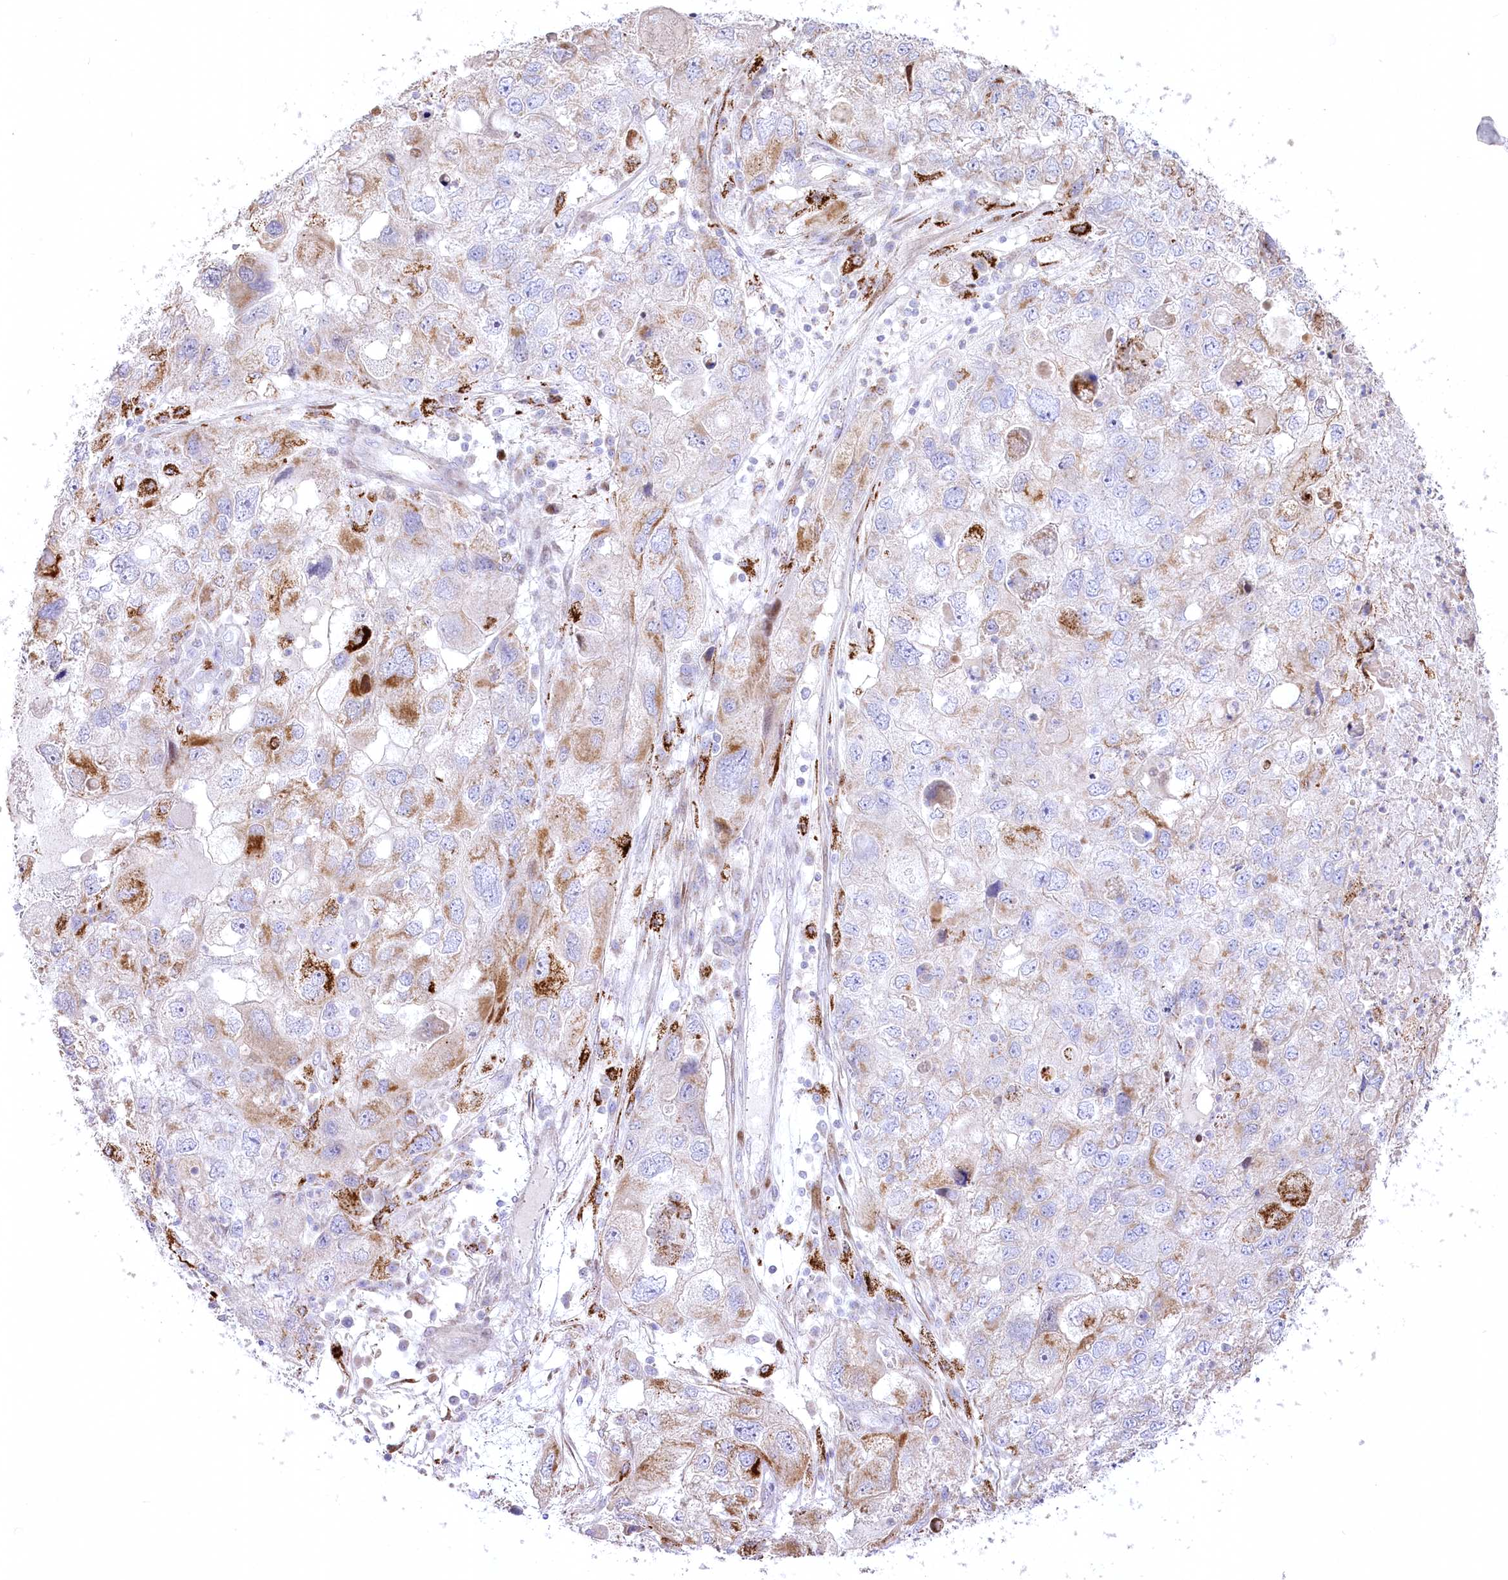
{"staining": {"intensity": "moderate", "quantity": "<25%", "location": "cytoplasmic/membranous"}, "tissue": "endometrial cancer", "cell_type": "Tumor cells", "image_type": "cancer", "snomed": [{"axis": "morphology", "description": "Adenocarcinoma, NOS"}, {"axis": "topography", "description": "Endometrium"}], "caption": "Tumor cells show low levels of moderate cytoplasmic/membranous staining in about <25% of cells in human adenocarcinoma (endometrial).", "gene": "CEP164", "patient": {"sex": "female", "age": 49}}